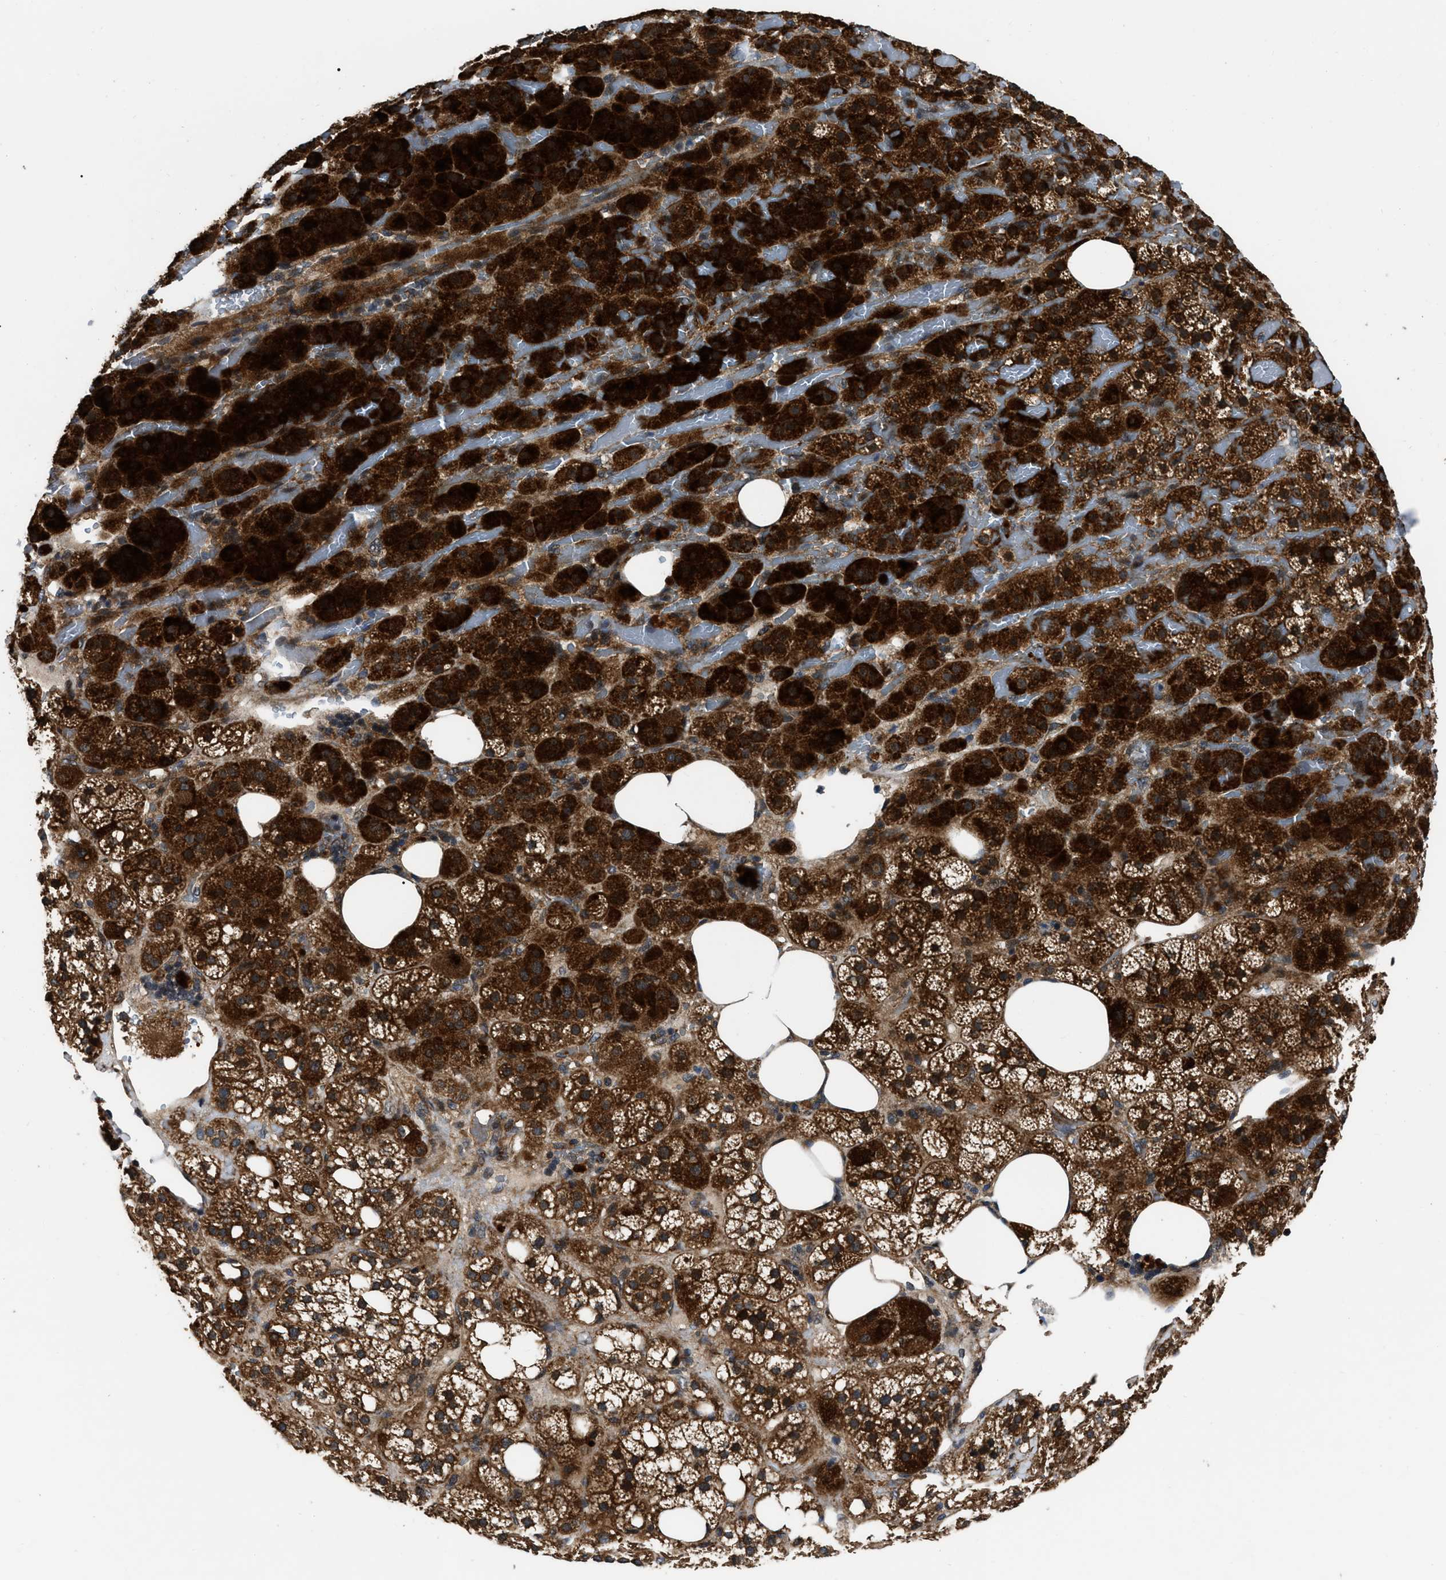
{"staining": {"intensity": "strong", "quantity": ">75%", "location": "cytoplasmic/membranous"}, "tissue": "adrenal gland", "cell_type": "Glandular cells", "image_type": "normal", "snomed": [{"axis": "morphology", "description": "Normal tissue, NOS"}, {"axis": "topography", "description": "Adrenal gland"}], "caption": "Glandular cells reveal strong cytoplasmic/membranous positivity in about >75% of cells in unremarkable adrenal gland.", "gene": "PPWD1", "patient": {"sex": "female", "age": 59}}